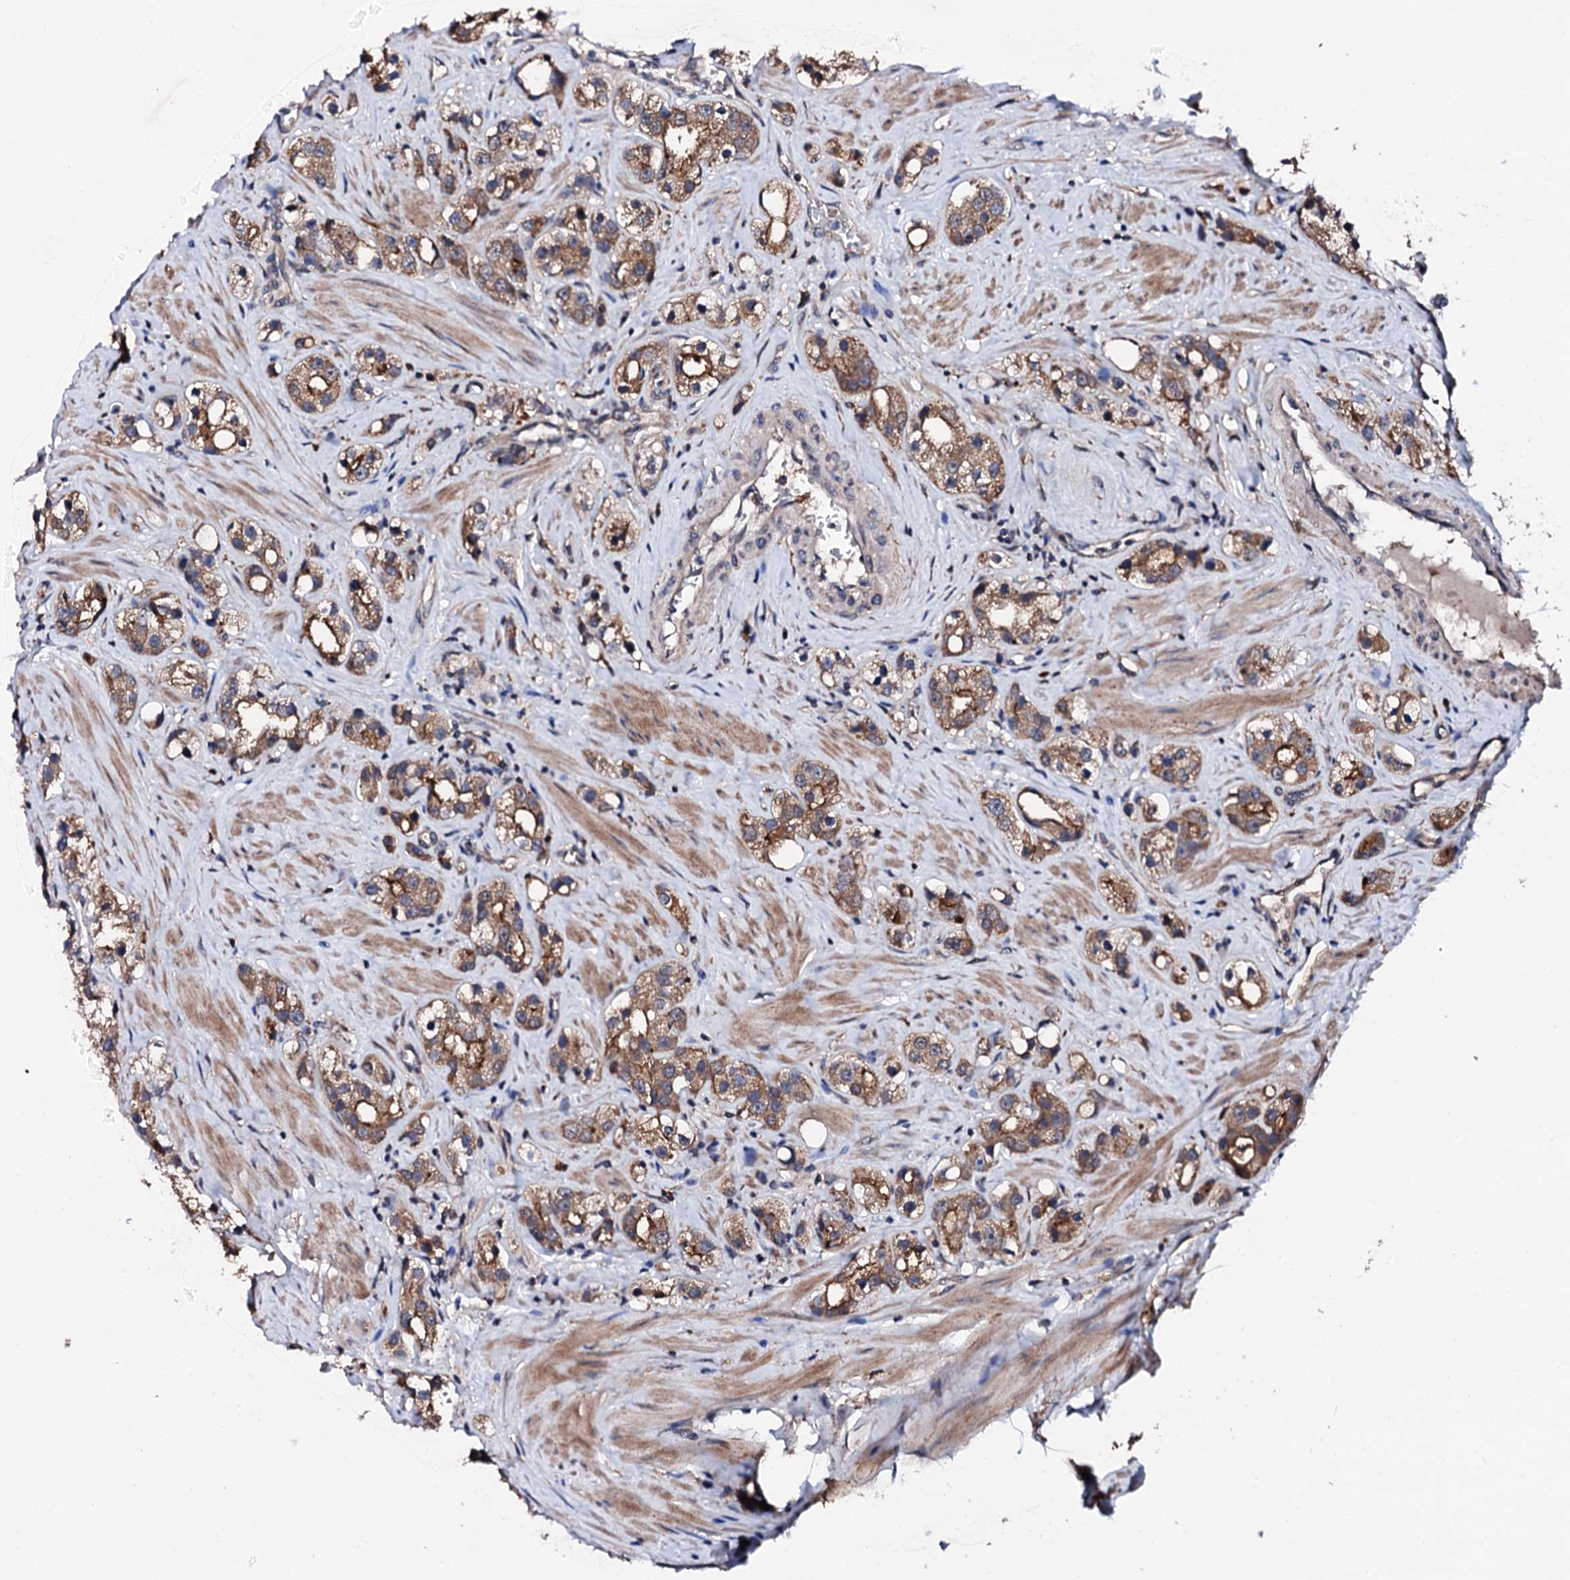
{"staining": {"intensity": "moderate", "quantity": ">75%", "location": "cytoplasmic/membranous"}, "tissue": "prostate cancer", "cell_type": "Tumor cells", "image_type": "cancer", "snomed": [{"axis": "morphology", "description": "Adenocarcinoma, NOS"}, {"axis": "topography", "description": "Prostate"}], "caption": "There is medium levels of moderate cytoplasmic/membranous positivity in tumor cells of prostate cancer (adenocarcinoma), as demonstrated by immunohistochemical staining (brown color).", "gene": "EDC3", "patient": {"sex": "male", "age": 79}}